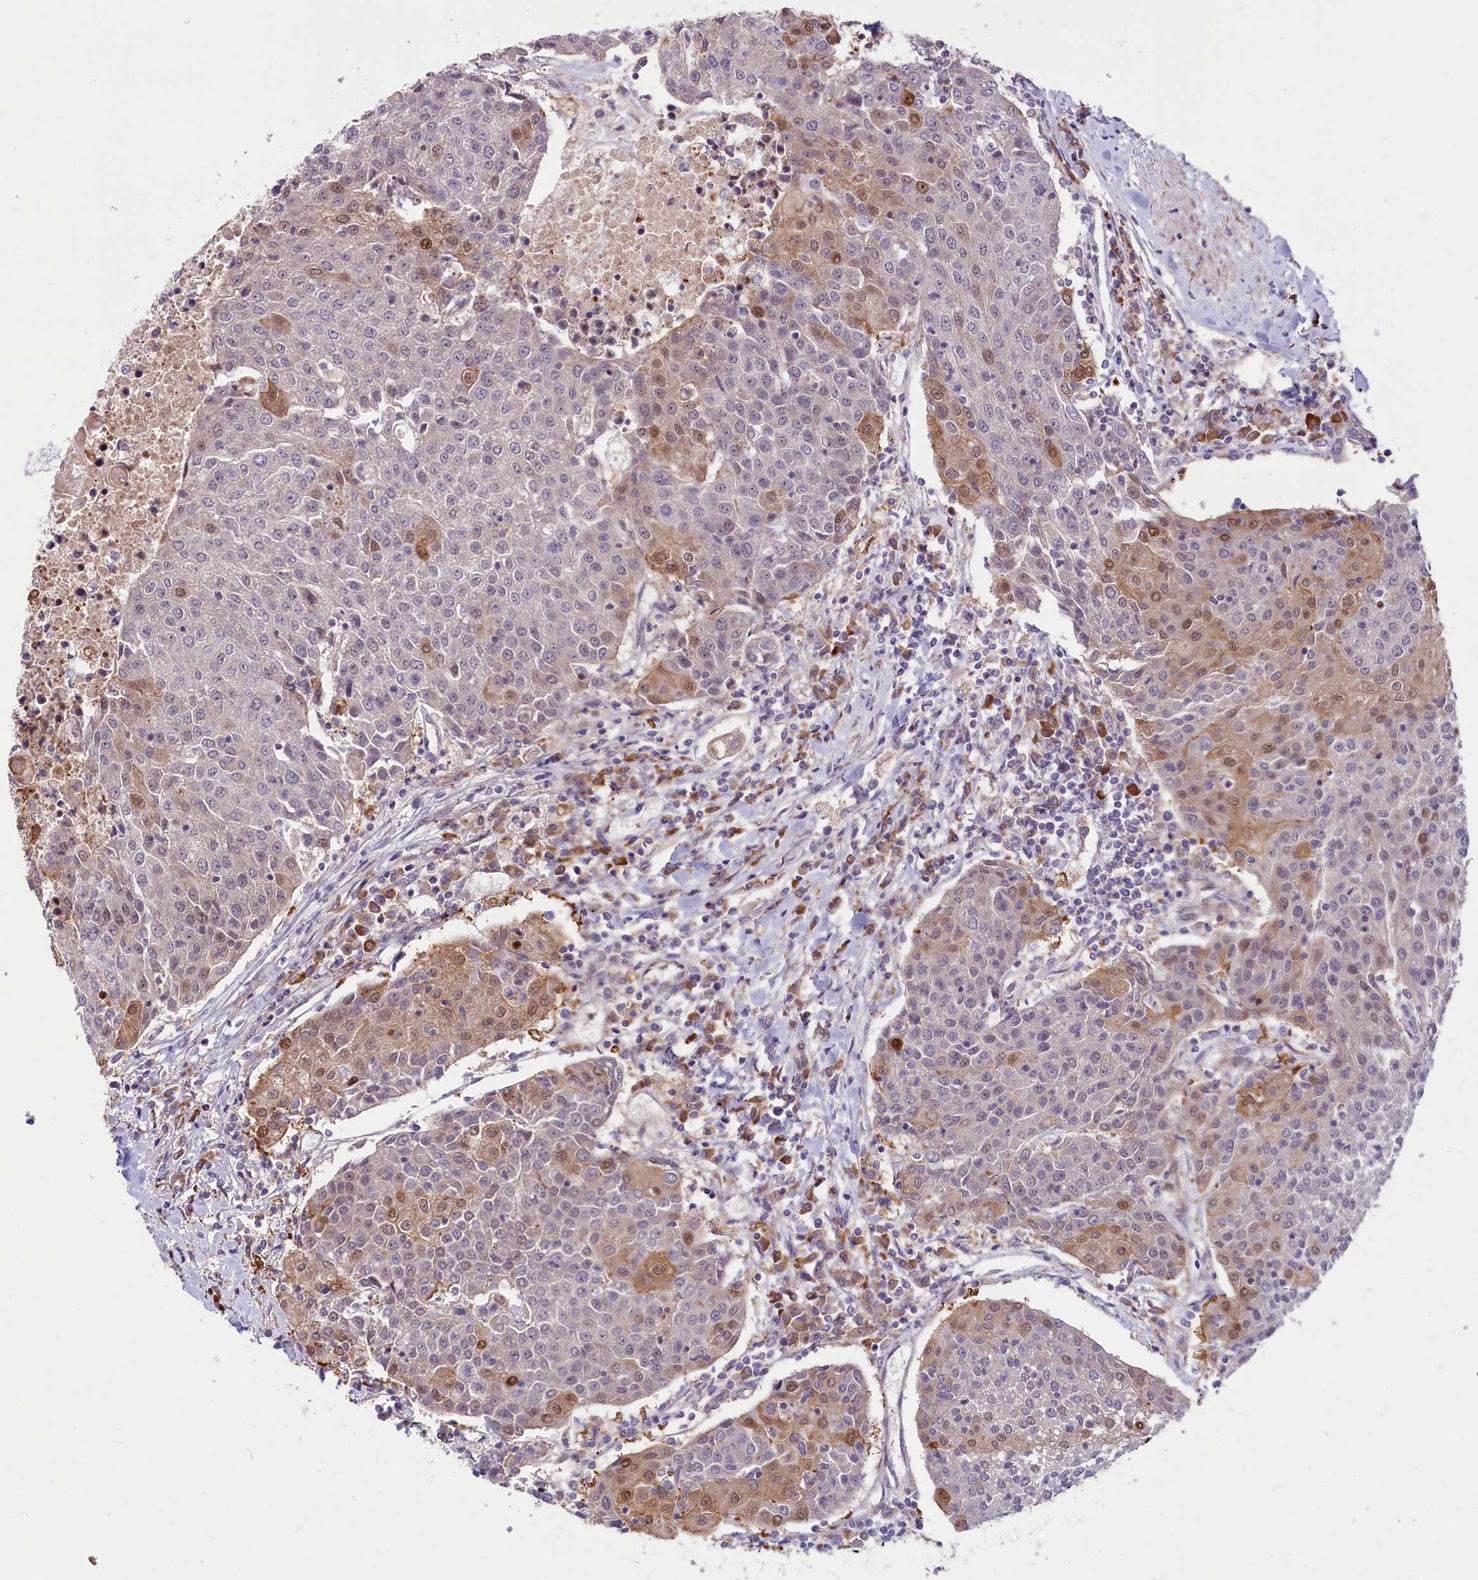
{"staining": {"intensity": "moderate", "quantity": "<25%", "location": "cytoplasmic/membranous,nuclear"}, "tissue": "urothelial cancer", "cell_type": "Tumor cells", "image_type": "cancer", "snomed": [{"axis": "morphology", "description": "Urothelial carcinoma, High grade"}, {"axis": "topography", "description": "Urinary bladder"}], "caption": "Human high-grade urothelial carcinoma stained with a protein marker shows moderate staining in tumor cells.", "gene": "RIC8A", "patient": {"sex": "female", "age": 85}}